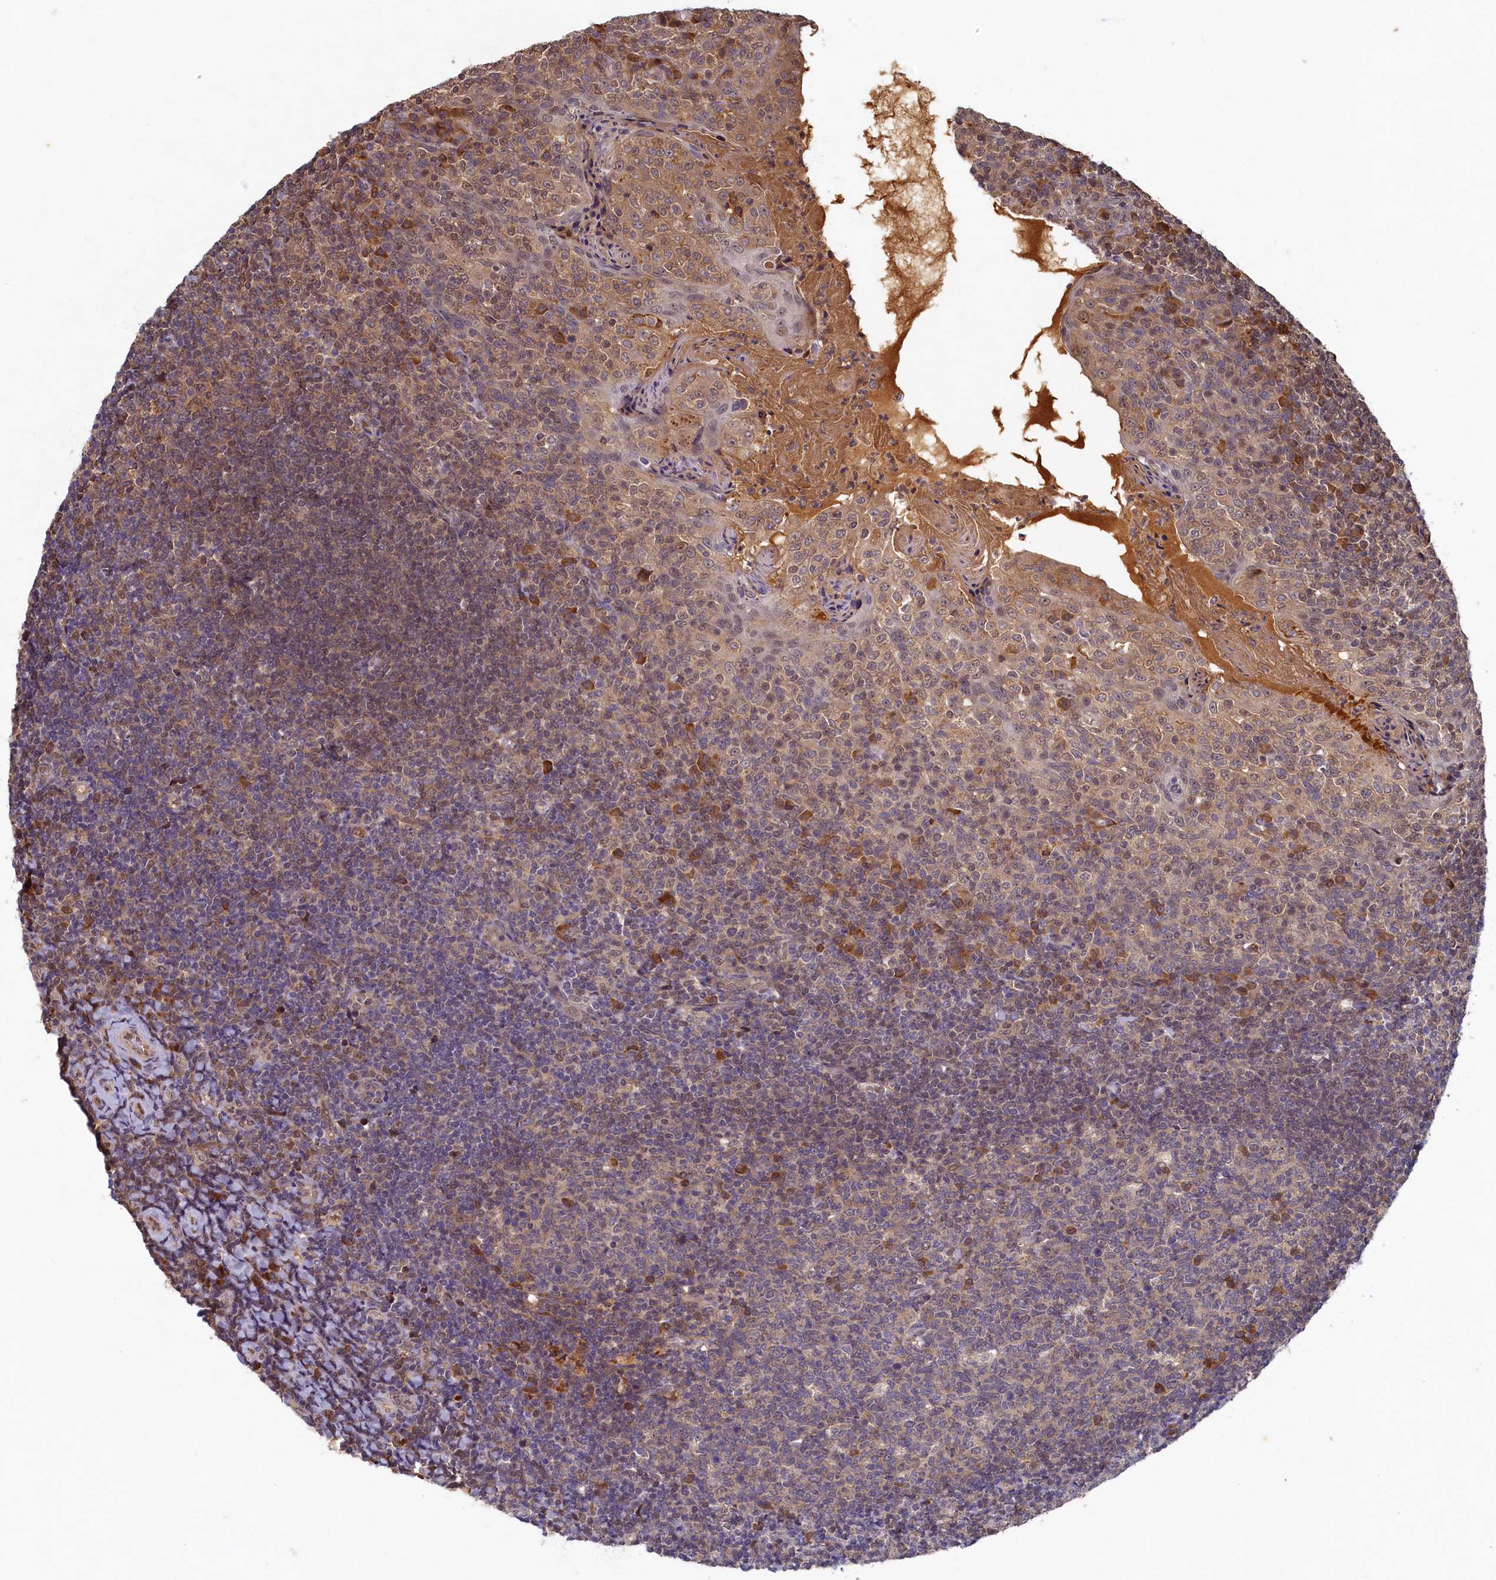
{"staining": {"intensity": "moderate", "quantity": "<25%", "location": "cytoplasmic/membranous"}, "tissue": "tonsil", "cell_type": "Germinal center cells", "image_type": "normal", "snomed": [{"axis": "morphology", "description": "Normal tissue, NOS"}, {"axis": "topography", "description": "Tonsil"}], "caption": "A photomicrograph of tonsil stained for a protein displays moderate cytoplasmic/membranous brown staining in germinal center cells. The staining is performed using DAB brown chromogen to label protein expression. The nuclei are counter-stained blue using hematoxylin.", "gene": "LCMT2", "patient": {"sex": "female", "age": 10}}